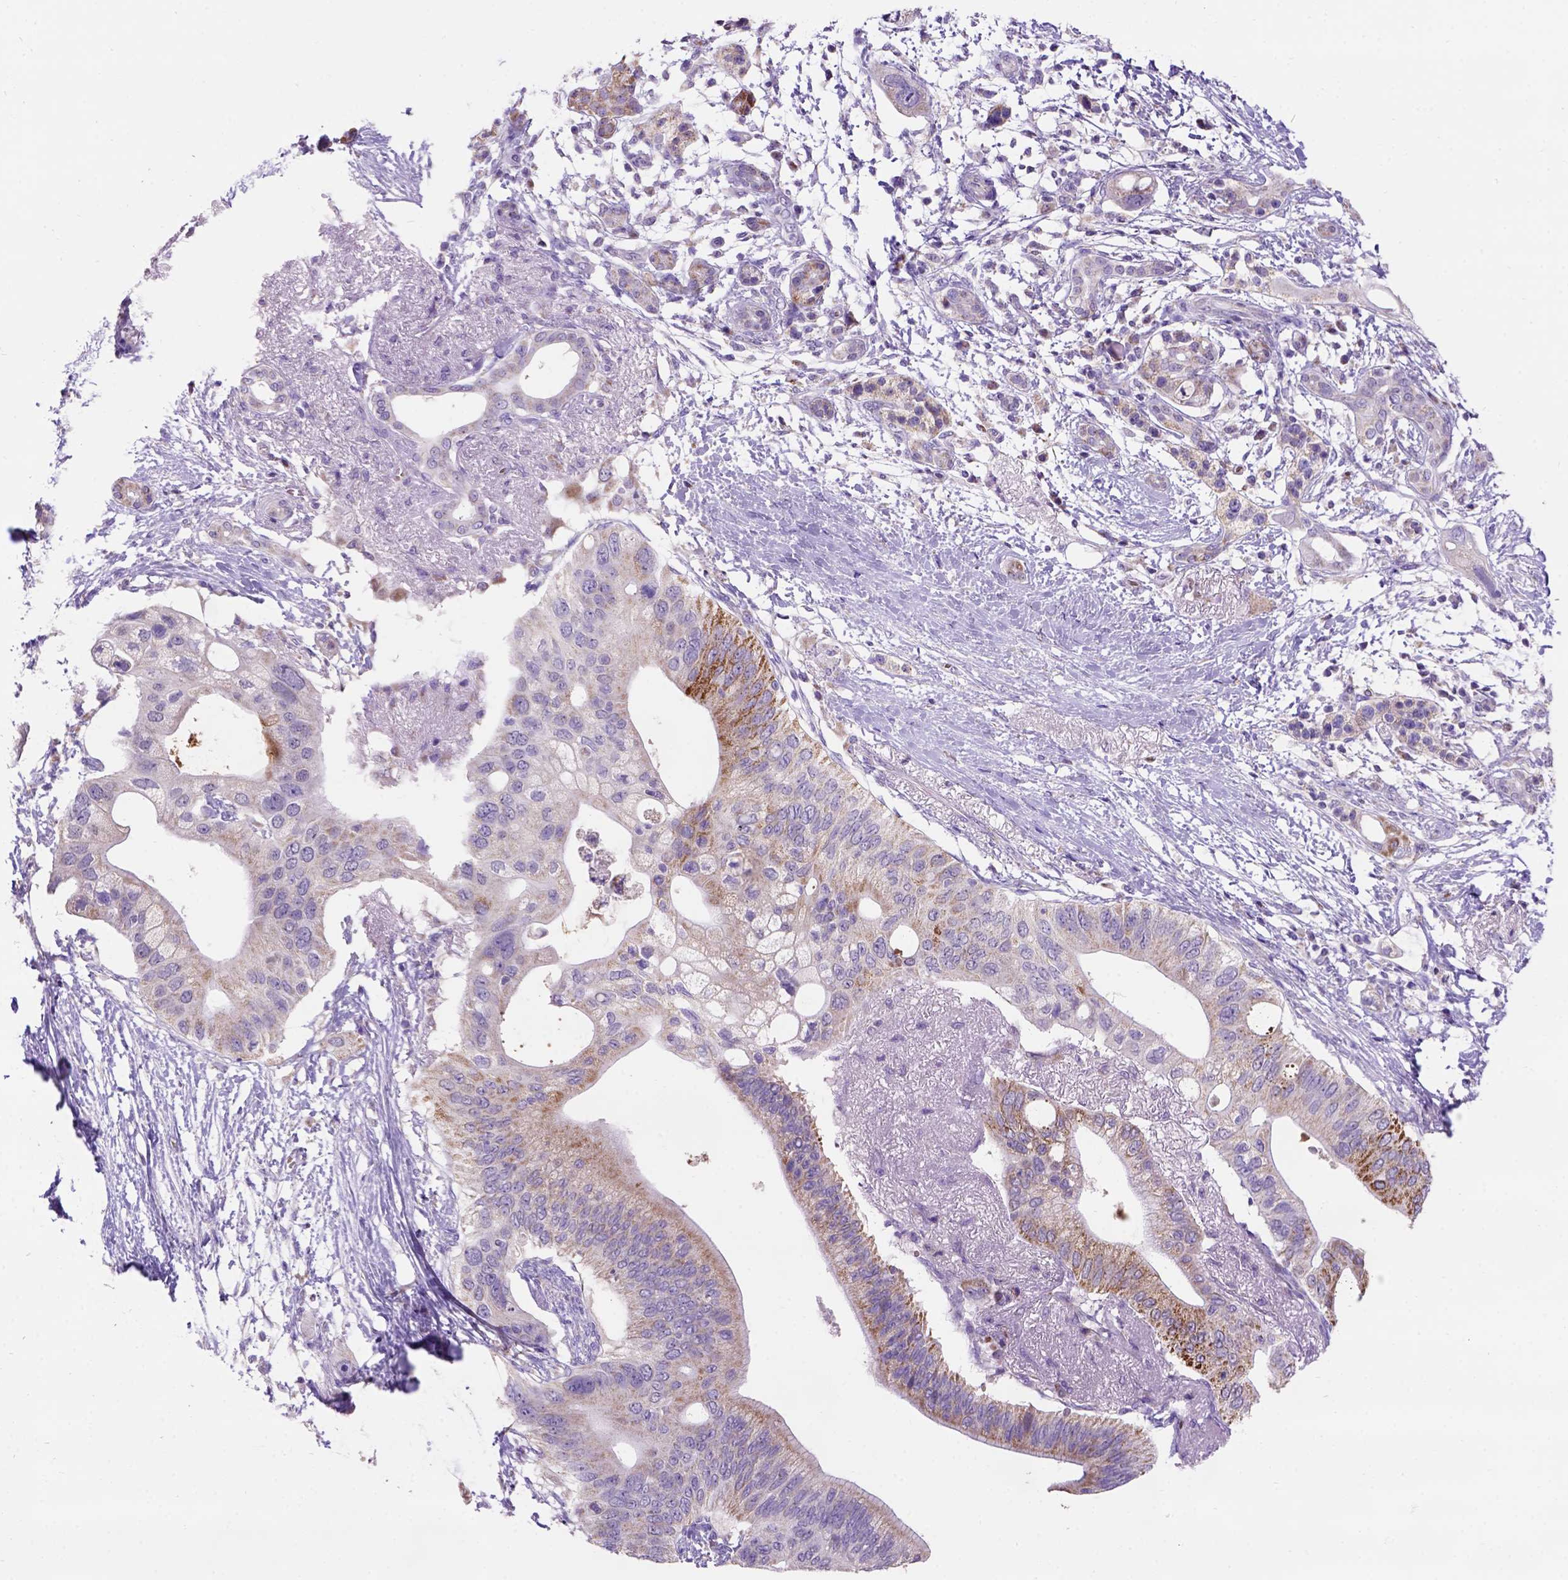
{"staining": {"intensity": "moderate", "quantity": "25%-75%", "location": "cytoplasmic/membranous"}, "tissue": "pancreatic cancer", "cell_type": "Tumor cells", "image_type": "cancer", "snomed": [{"axis": "morphology", "description": "Adenocarcinoma, NOS"}, {"axis": "topography", "description": "Pancreas"}], "caption": "Human pancreatic cancer stained for a protein (brown) demonstrates moderate cytoplasmic/membranous positive expression in about 25%-75% of tumor cells.", "gene": "L2HGDH", "patient": {"sex": "female", "age": 72}}